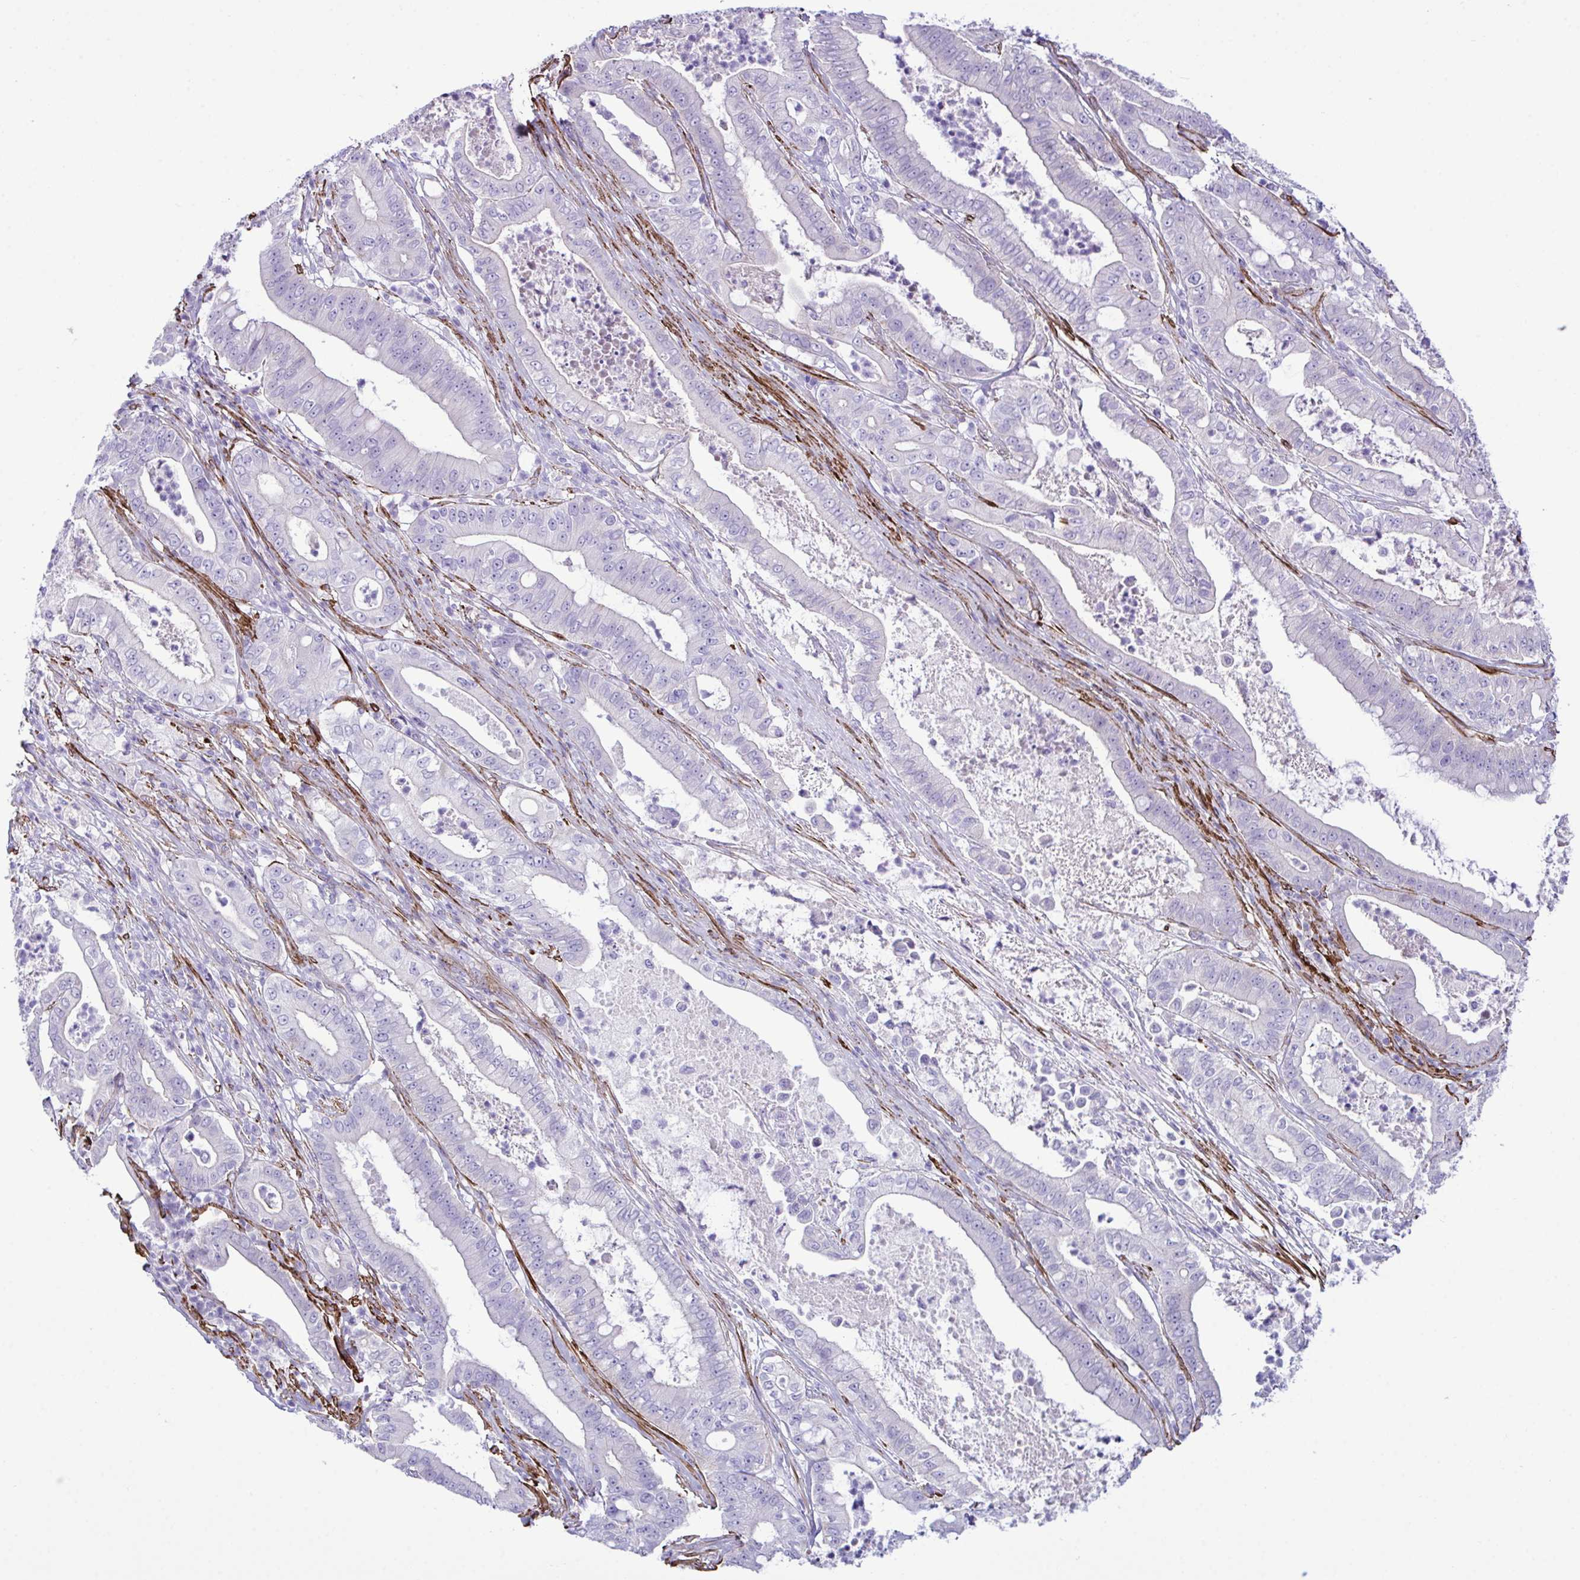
{"staining": {"intensity": "negative", "quantity": "none", "location": "none"}, "tissue": "pancreatic cancer", "cell_type": "Tumor cells", "image_type": "cancer", "snomed": [{"axis": "morphology", "description": "Adenocarcinoma, NOS"}, {"axis": "topography", "description": "Pancreas"}], "caption": "An IHC micrograph of pancreatic adenocarcinoma is shown. There is no staining in tumor cells of pancreatic adenocarcinoma. (Brightfield microscopy of DAB IHC at high magnification).", "gene": "SYNPO2L", "patient": {"sex": "male", "age": 71}}